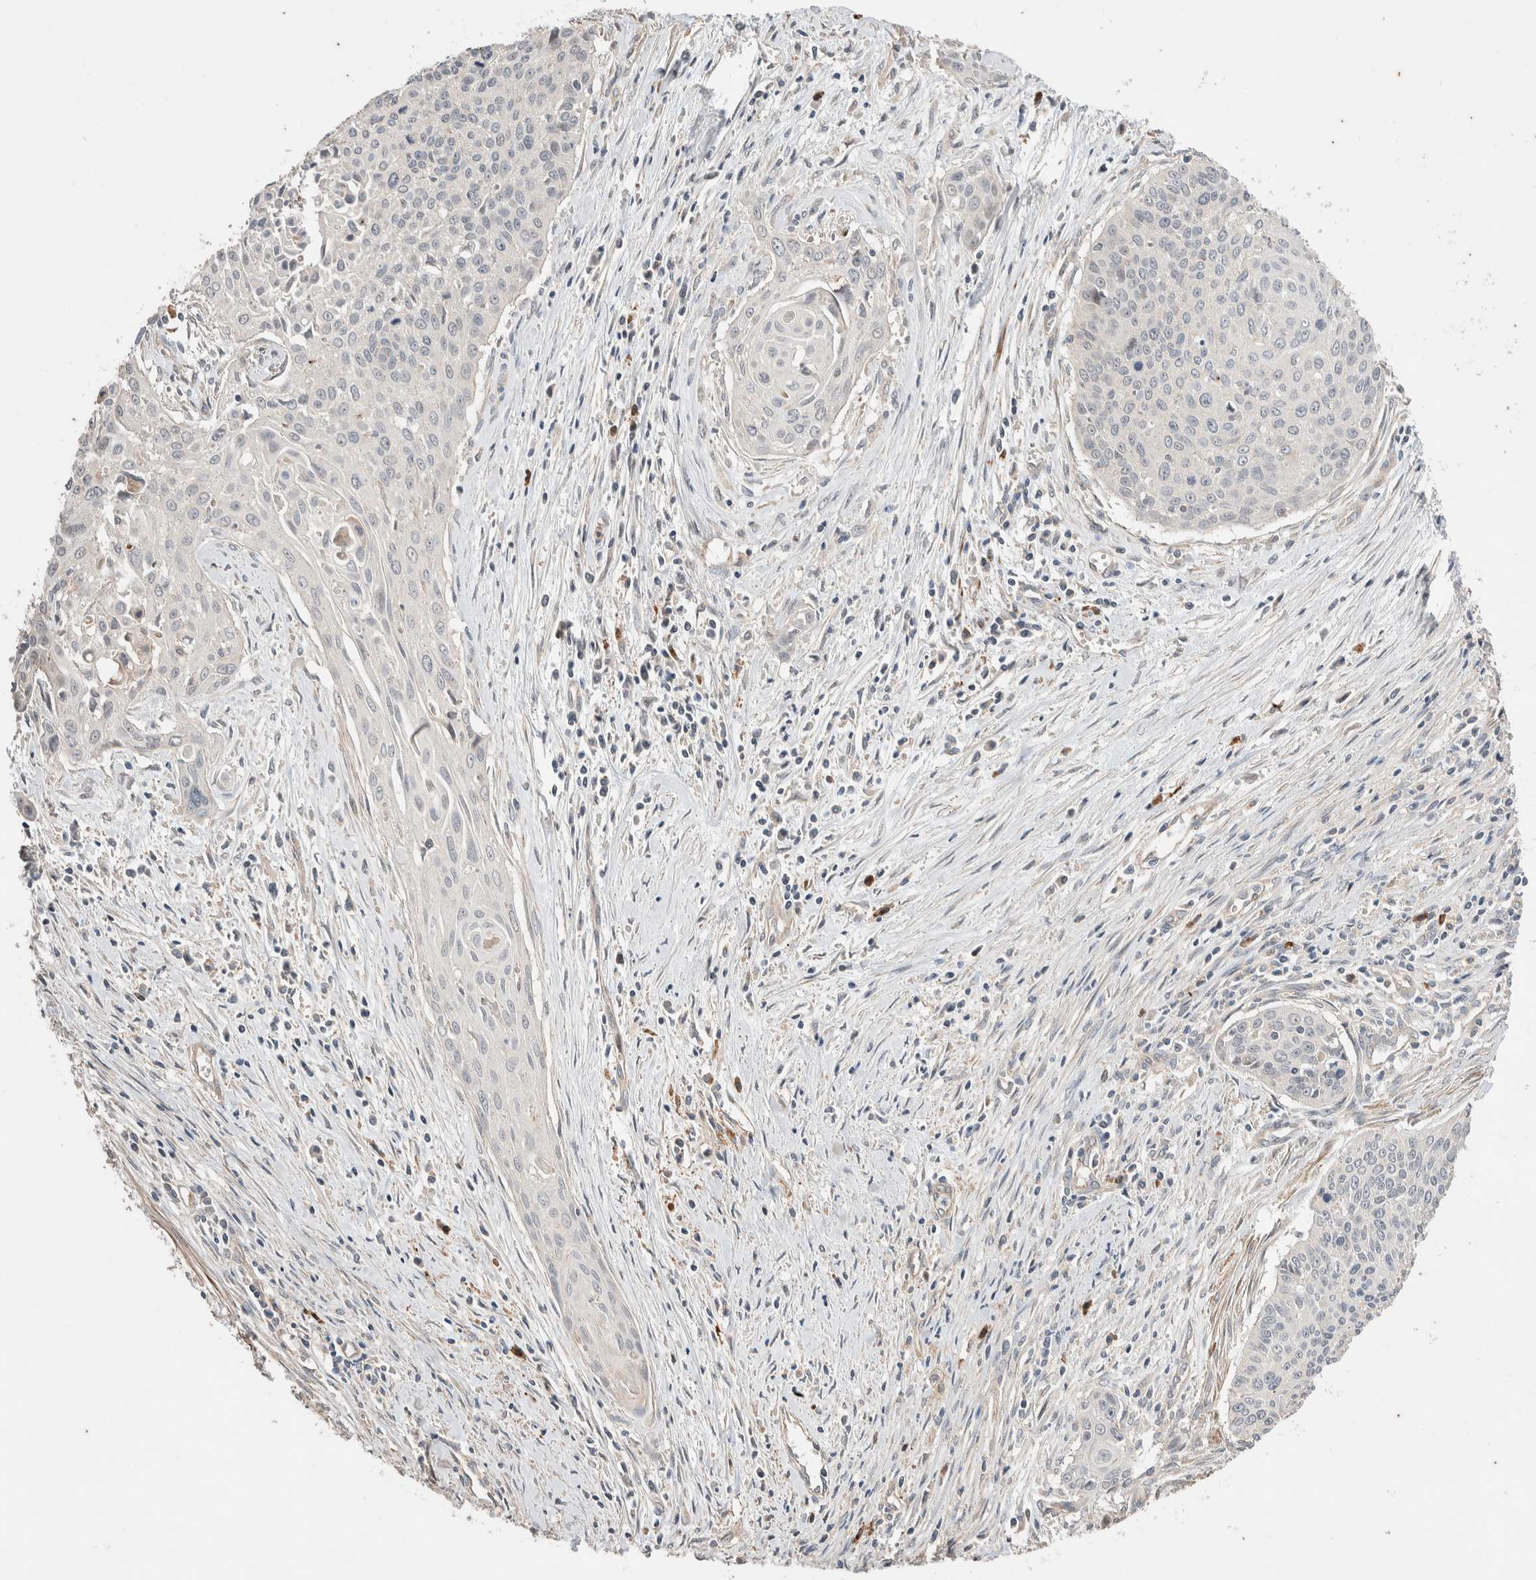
{"staining": {"intensity": "negative", "quantity": "none", "location": "none"}, "tissue": "cervical cancer", "cell_type": "Tumor cells", "image_type": "cancer", "snomed": [{"axis": "morphology", "description": "Squamous cell carcinoma, NOS"}, {"axis": "topography", "description": "Cervix"}], "caption": "DAB (3,3'-diaminobenzidine) immunohistochemical staining of human cervical cancer displays no significant staining in tumor cells.", "gene": "WDR91", "patient": {"sex": "female", "age": 55}}